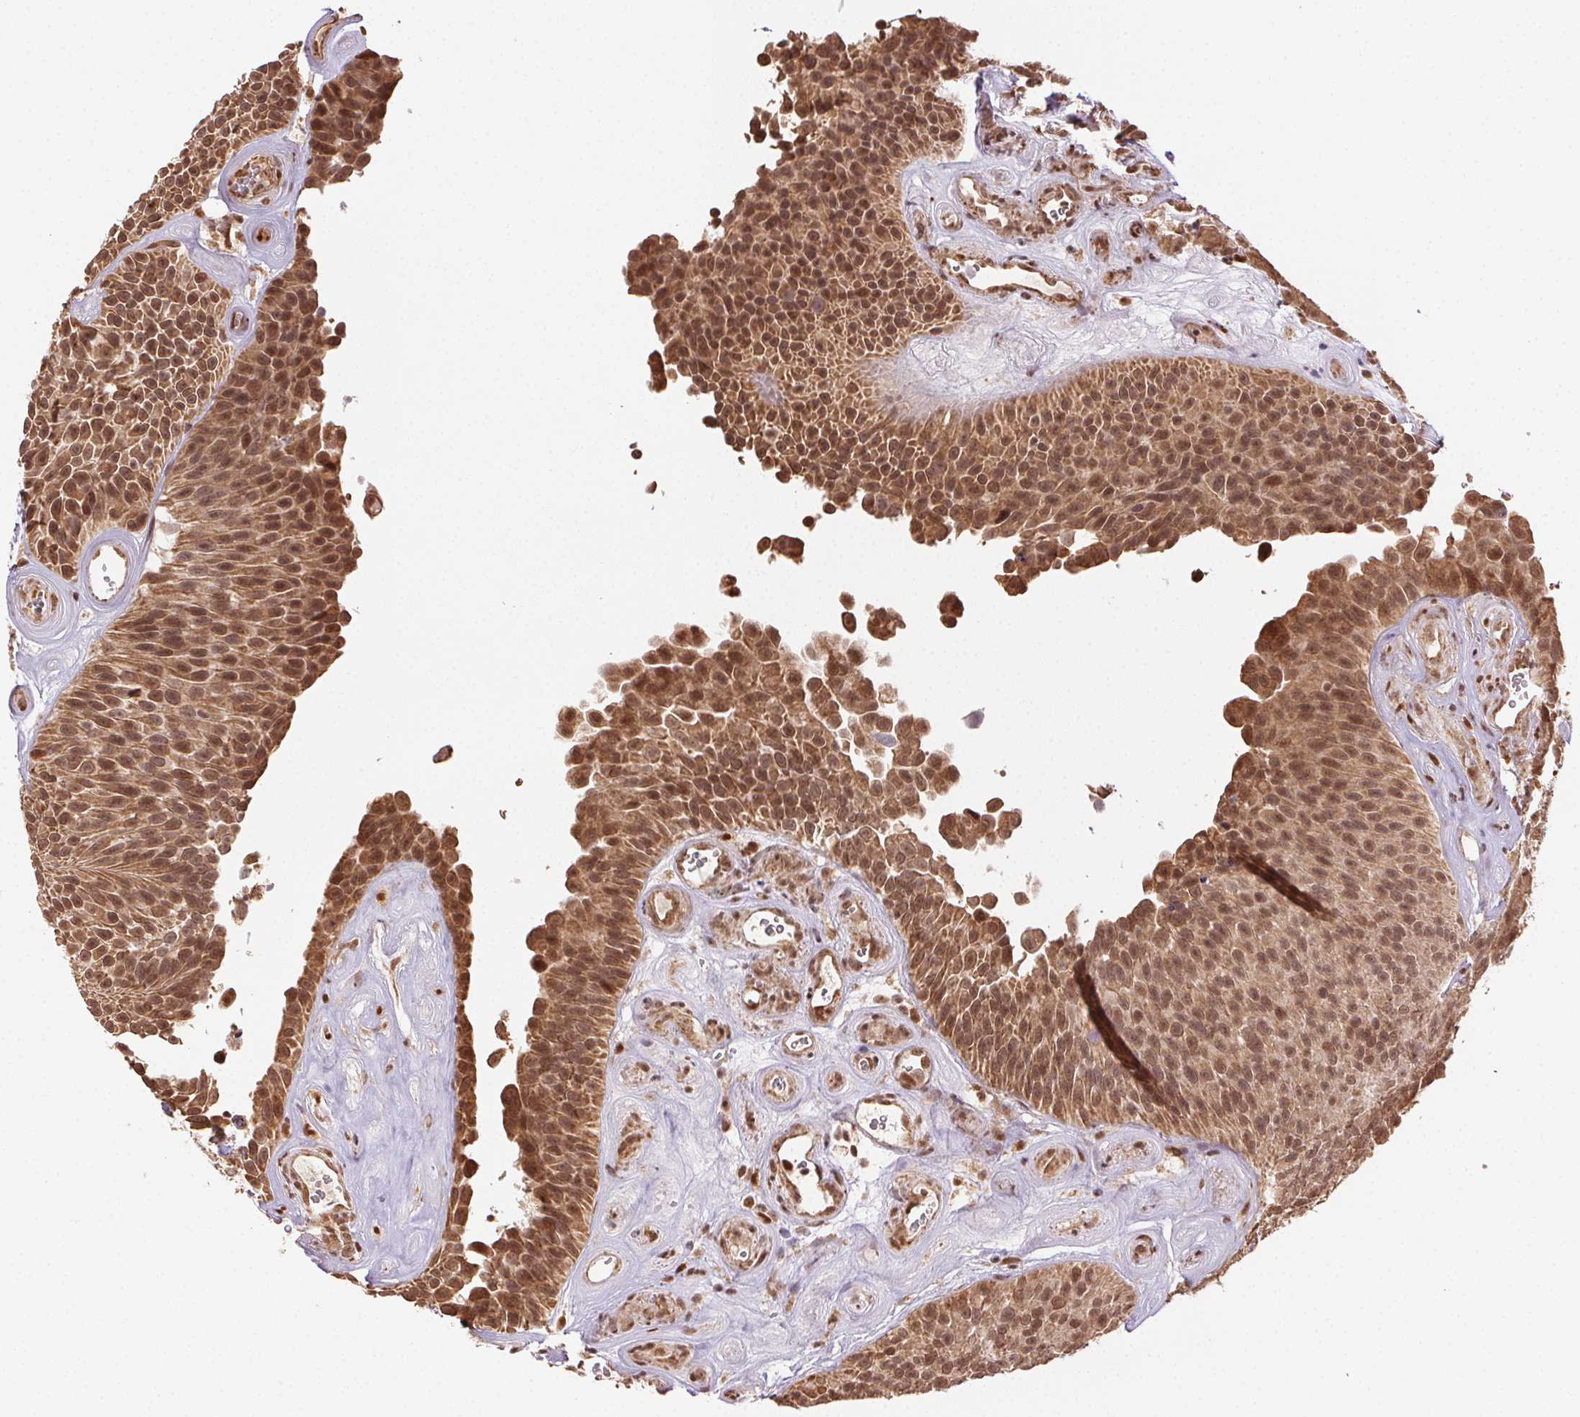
{"staining": {"intensity": "moderate", "quantity": ">75%", "location": "cytoplasmic/membranous,nuclear"}, "tissue": "urothelial cancer", "cell_type": "Tumor cells", "image_type": "cancer", "snomed": [{"axis": "morphology", "description": "Urothelial carcinoma, Low grade"}, {"axis": "topography", "description": "Urinary bladder"}], "caption": "Immunohistochemical staining of urothelial carcinoma (low-grade) displays medium levels of moderate cytoplasmic/membranous and nuclear protein staining in approximately >75% of tumor cells.", "gene": "TREML4", "patient": {"sex": "male", "age": 76}}